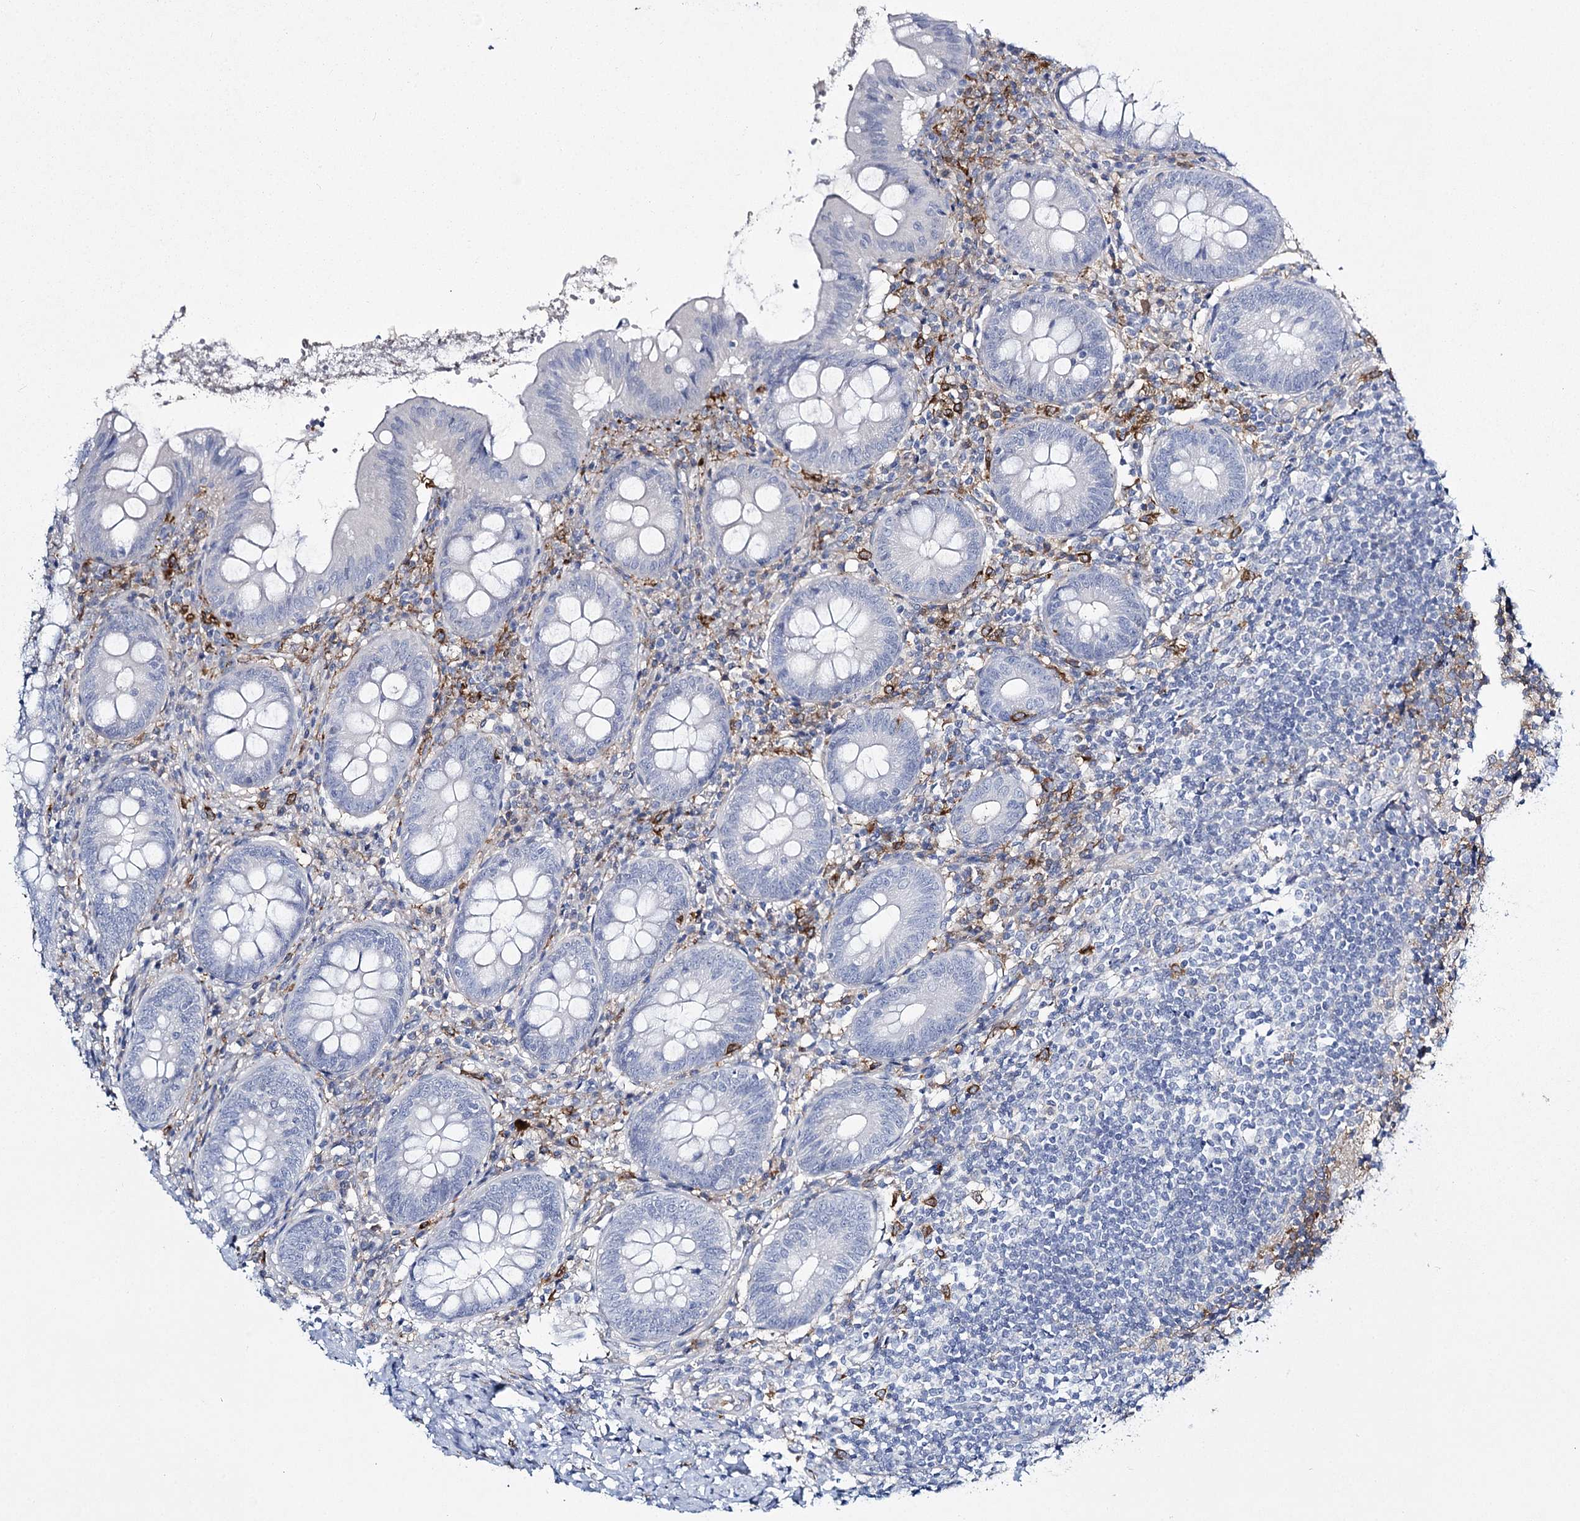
{"staining": {"intensity": "negative", "quantity": "none", "location": "none"}, "tissue": "appendix", "cell_type": "Glandular cells", "image_type": "normal", "snomed": [{"axis": "morphology", "description": "Normal tissue, NOS"}, {"axis": "topography", "description": "Appendix"}], "caption": "Glandular cells show no significant protein expression in unremarkable appendix. (DAB immunohistochemistry (IHC), high magnification).", "gene": "CCDC88A", "patient": {"sex": "female", "age": 54}}